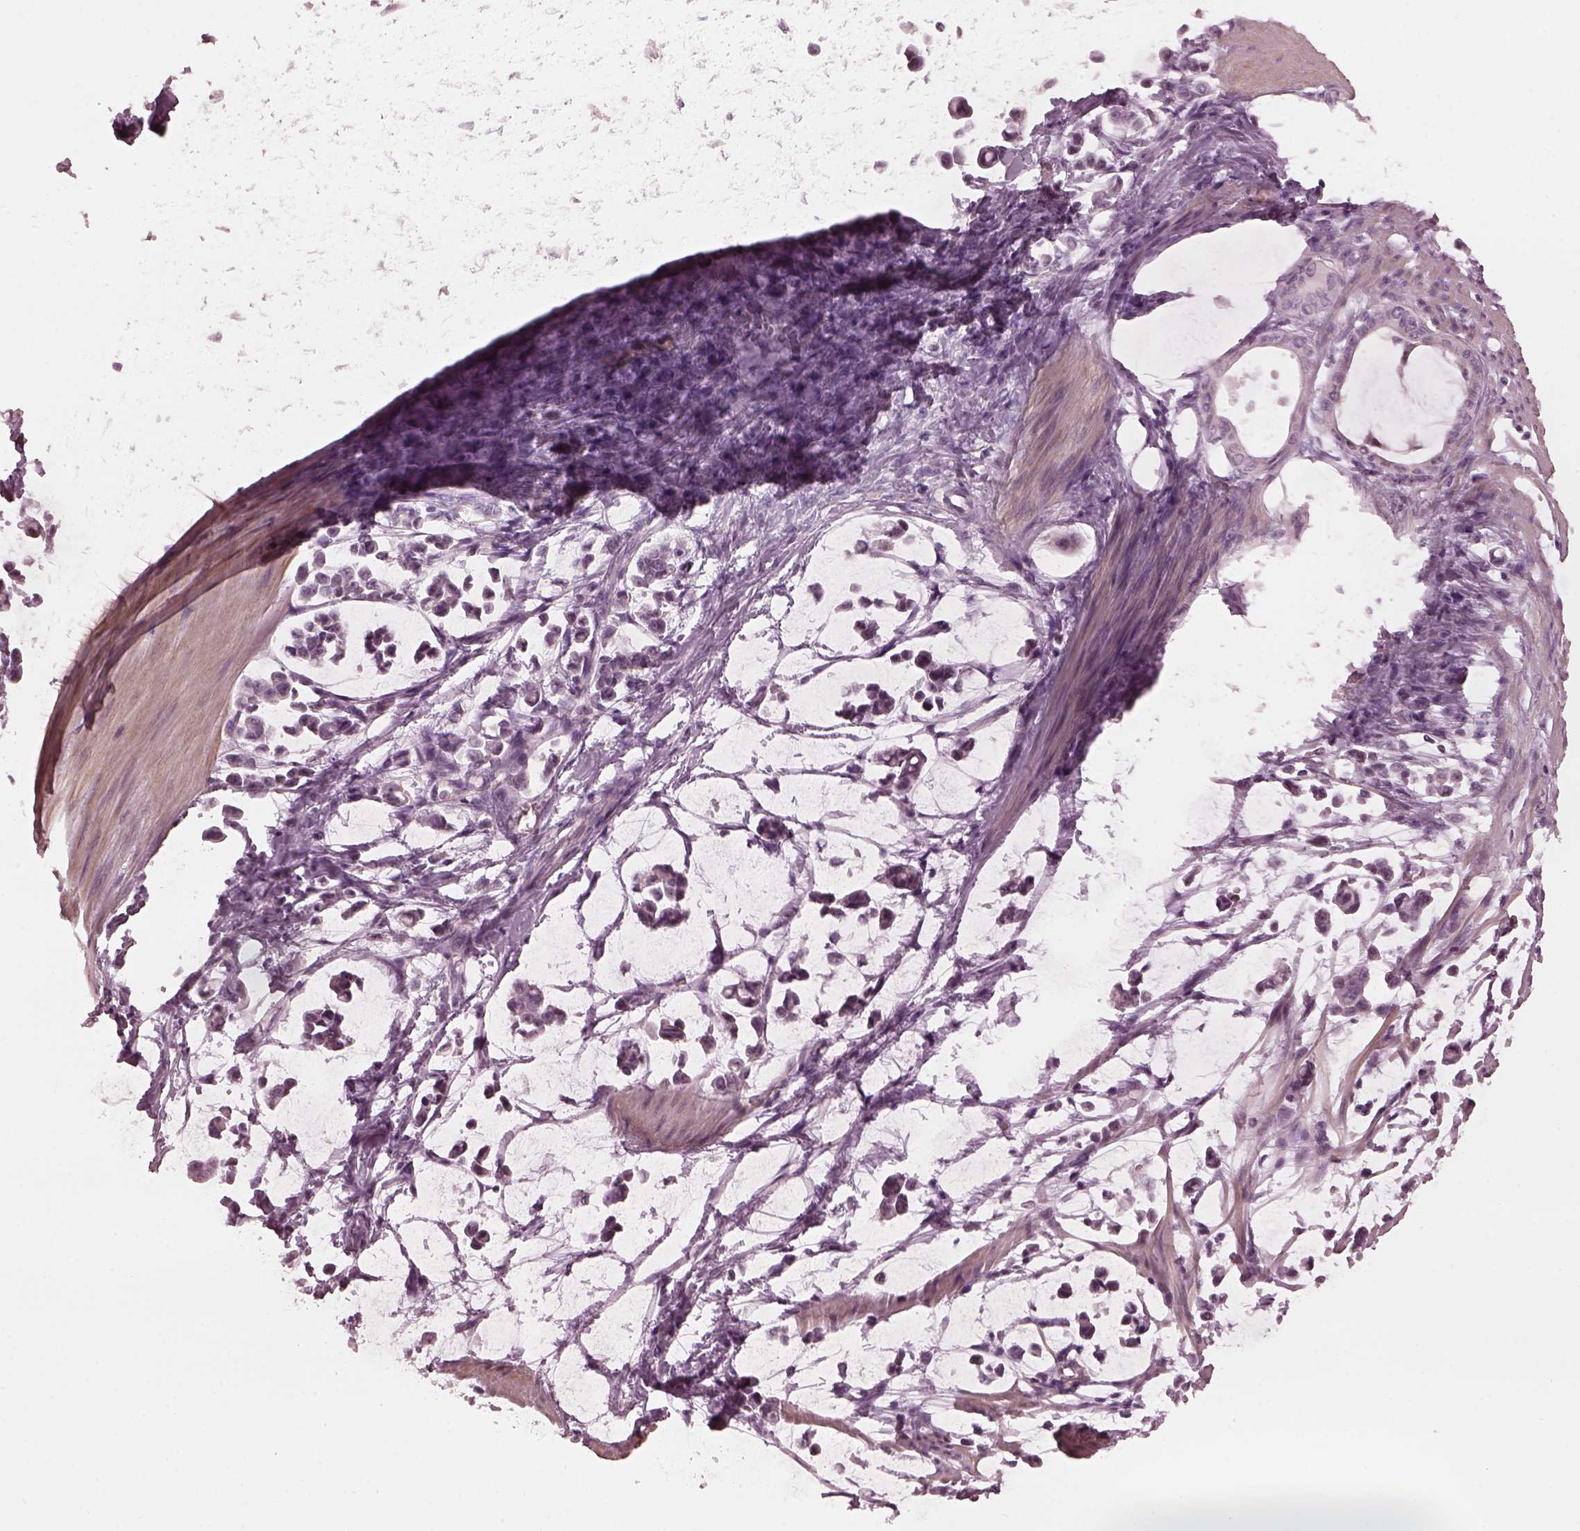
{"staining": {"intensity": "negative", "quantity": "none", "location": "none"}, "tissue": "stomach cancer", "cell_type": "Tumor cells", "image_type": "cancer", "snomed": [{"axis": "morphology", "description": "Adenocarcinoma, NOS"}, {"axis": "topography", "description": "Stomach"}], "caption": "DAB (3,3'-diaminobenzidine) immunohistochemical staining of human adenocarcinoma (stomach) demonstrates no significant expression in tumor cells.", "gene": "CCDC170", "patient": {"sex": "male", "age": 82}}